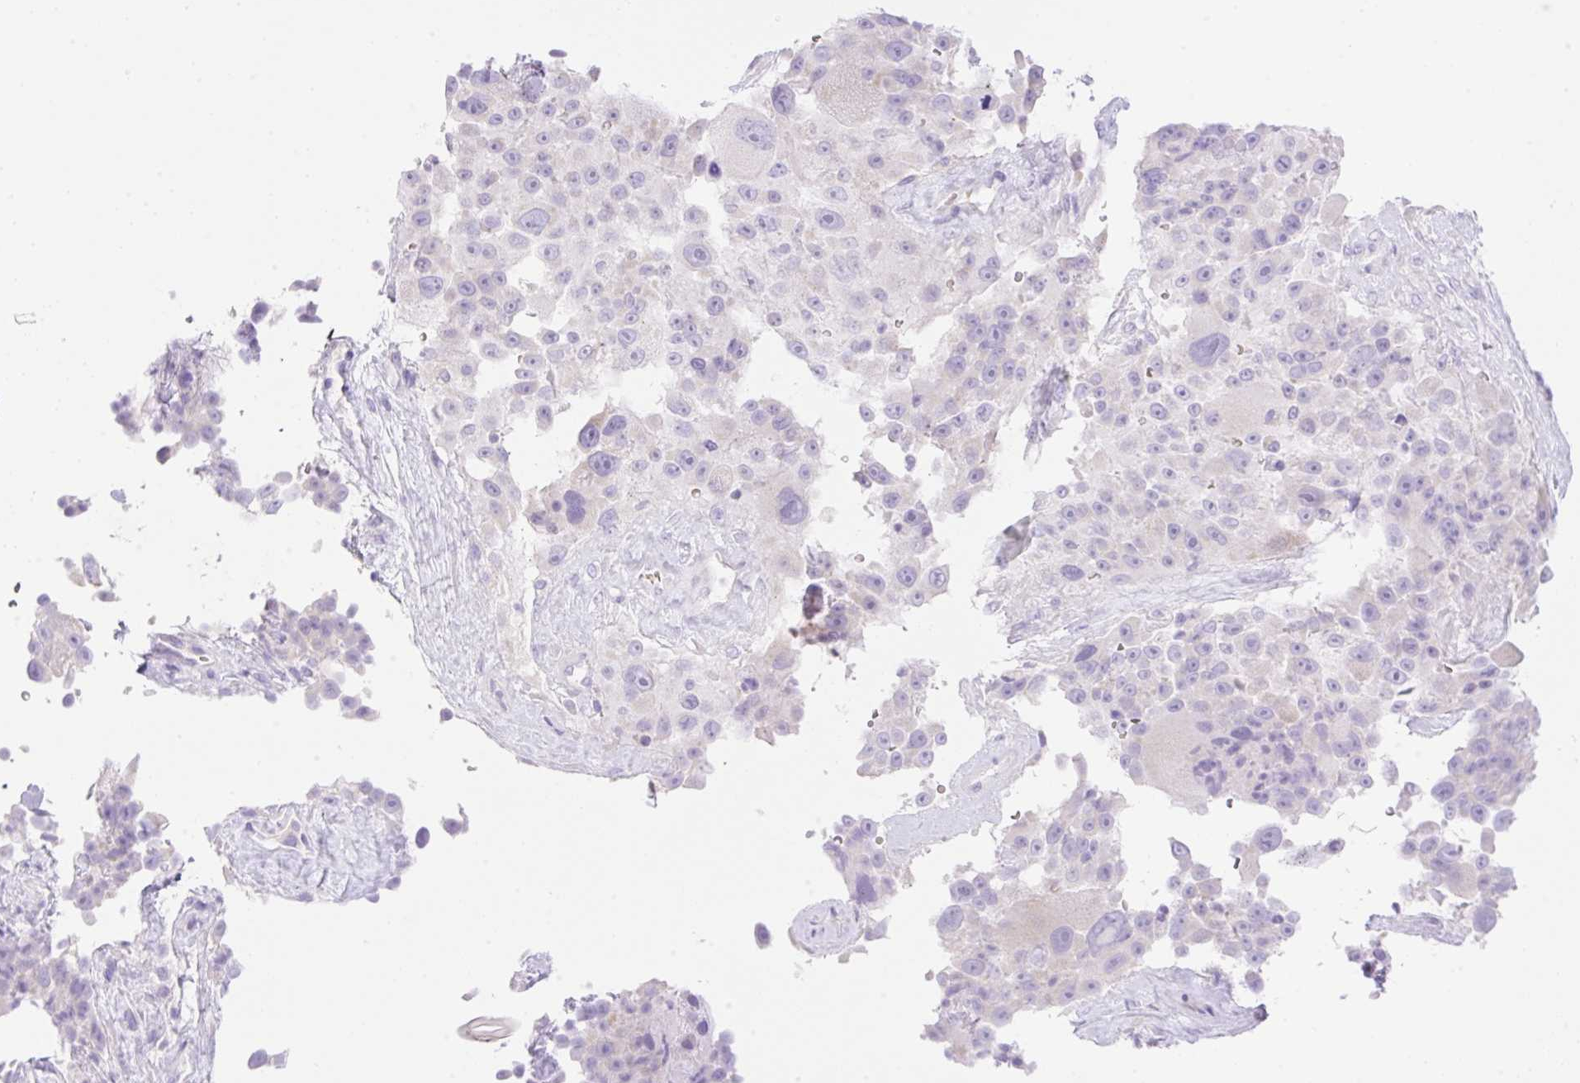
{"staining": {"intensity": "negative", "quantity": "none", "location": "none"}, "tissue": "melanoma", "cell_type": "Tumor cells", "image_type": "cancer", "snomed": [{"axis": "morphology", "description": "Malignant melanoma, Metastatic site"}, {"axis": "topography", "description": "Lymph node"}], "caption": "Image shows no protein positivity in tumor cells of melanoma tissue.", "gene": "CDX1", "patient": {"sex": "male", "age": 62}}